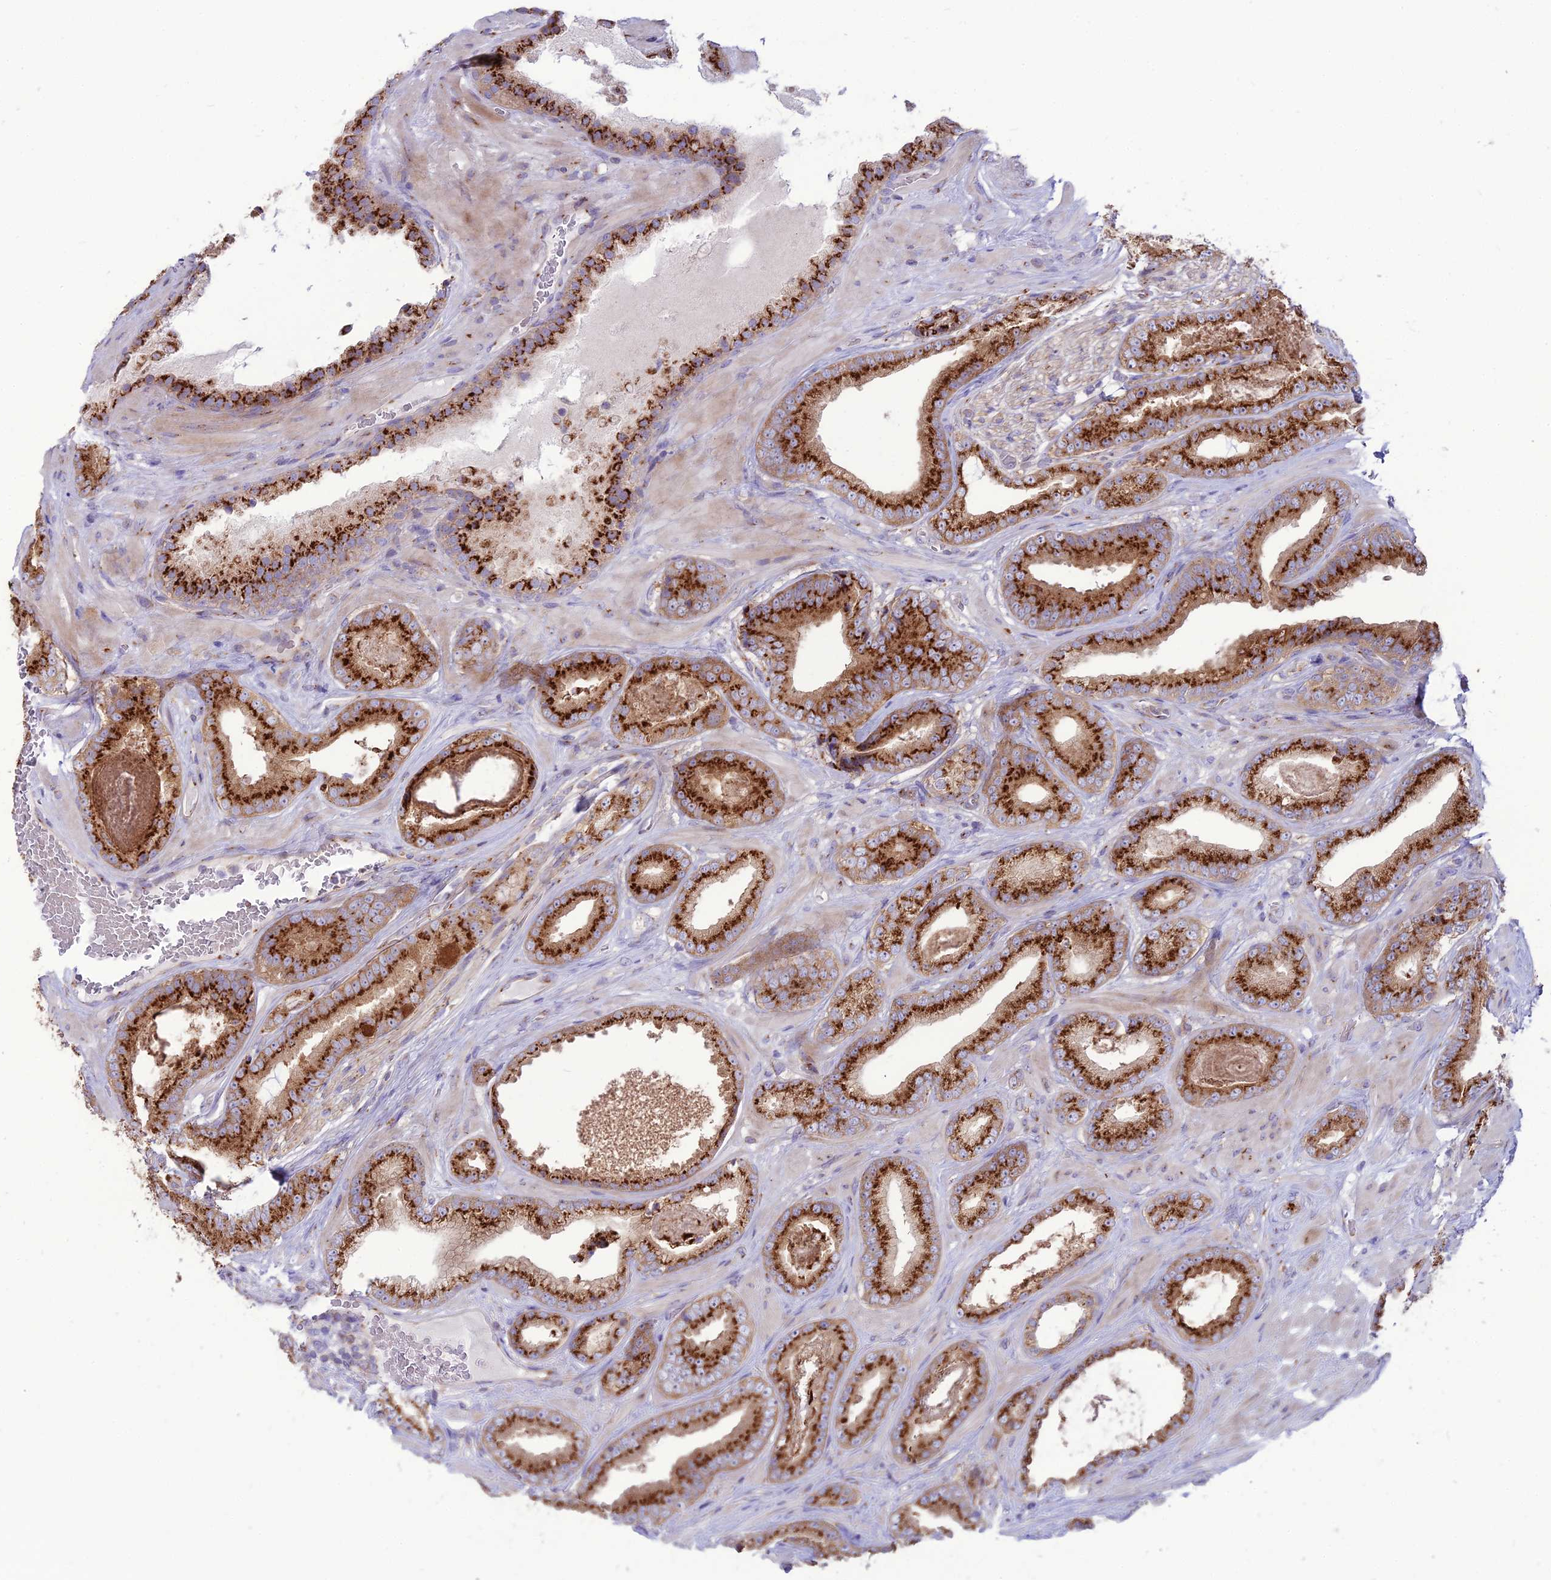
{"staining": {"intensity": "strong", "quantity": ">75%", "location": "cytoplasmic/membranous"}, "tissue": "prostate cancer", "cell_type": "Tumor cells", "image_type": "cancer", "snomed": [{"axis": "morphology", "description": "Adenocarcinoma, Low grade"}, {"axis": "topography", "description": "Prostate"}], "caption": "Immunohistochemical staining of prostate cancer exhibits high levels of strong cytoplasmic/membranous expression in about >75% of tumor cells. Nuclei are stained in blue.", "gene": "SPRYD7", "patient": {"sex": "male", "age": 57}}